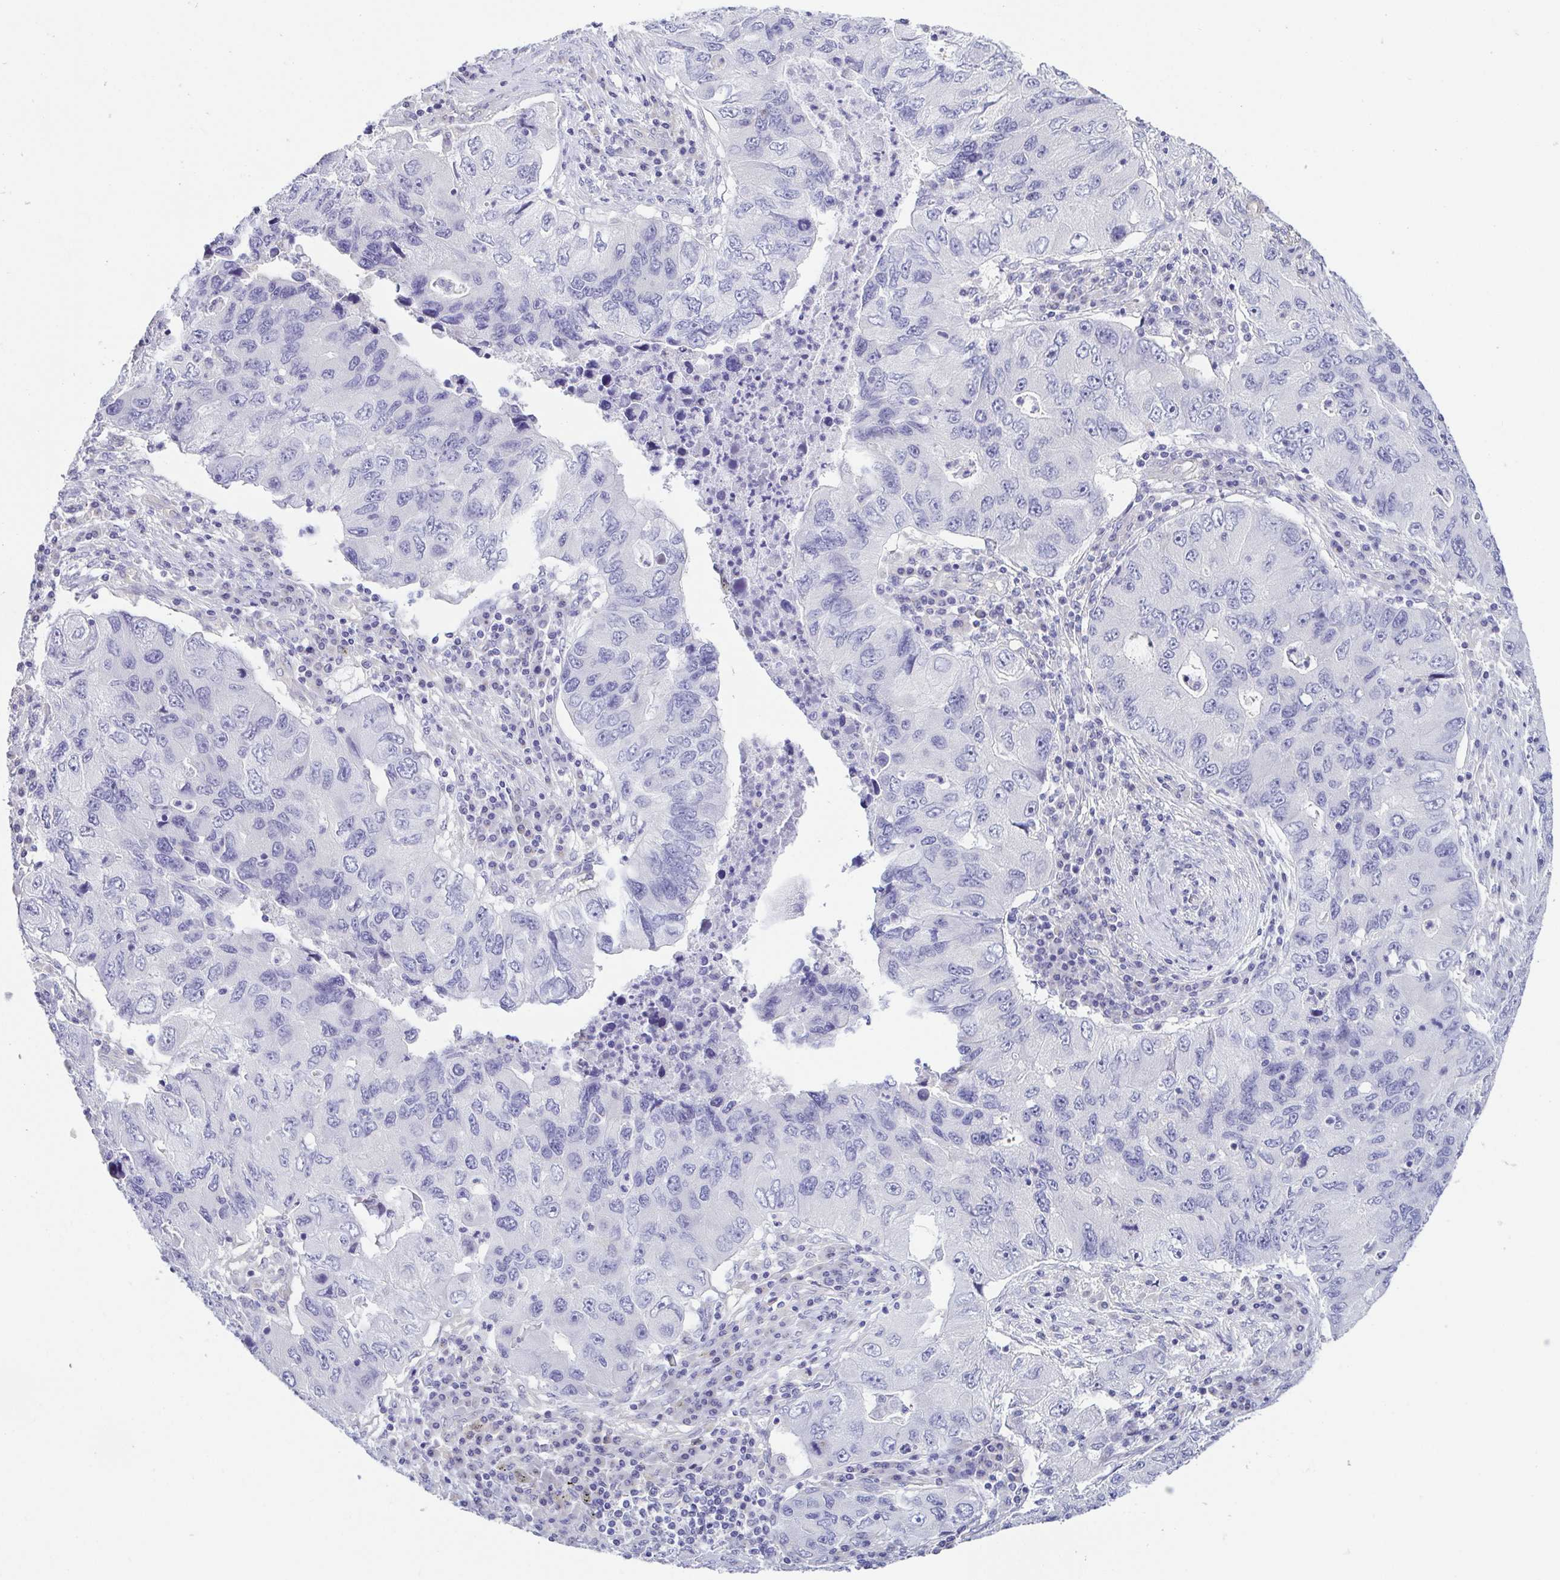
{"staining": {"intensity": "negative", "quantity": "none", "location": "none"}, "tissue": "lung cancer", "cell_type": "Tumor cells", "image_type": "cancer", "snomed": [{"axis": "morphology", "description": "Adenocarcinoma, NOS"}, {"axis": "morphology", "description": "Adenocarcinoma, metastatic, NOS"}, {"axis": "topography", "description": "Lymph node"}, {"axis": "topography", "description": "Lung"}], "caption": "Immunohistochemistry photomicrograph of neoplastic tissue: metastatic adenocarcinoma (lung) stained with DAB (3,3'-diaminobenzidine) shows no significant protein staining in tumor cells.", "gene": "KRTDAP", "patient": {"sex": "female", "age": 54}}